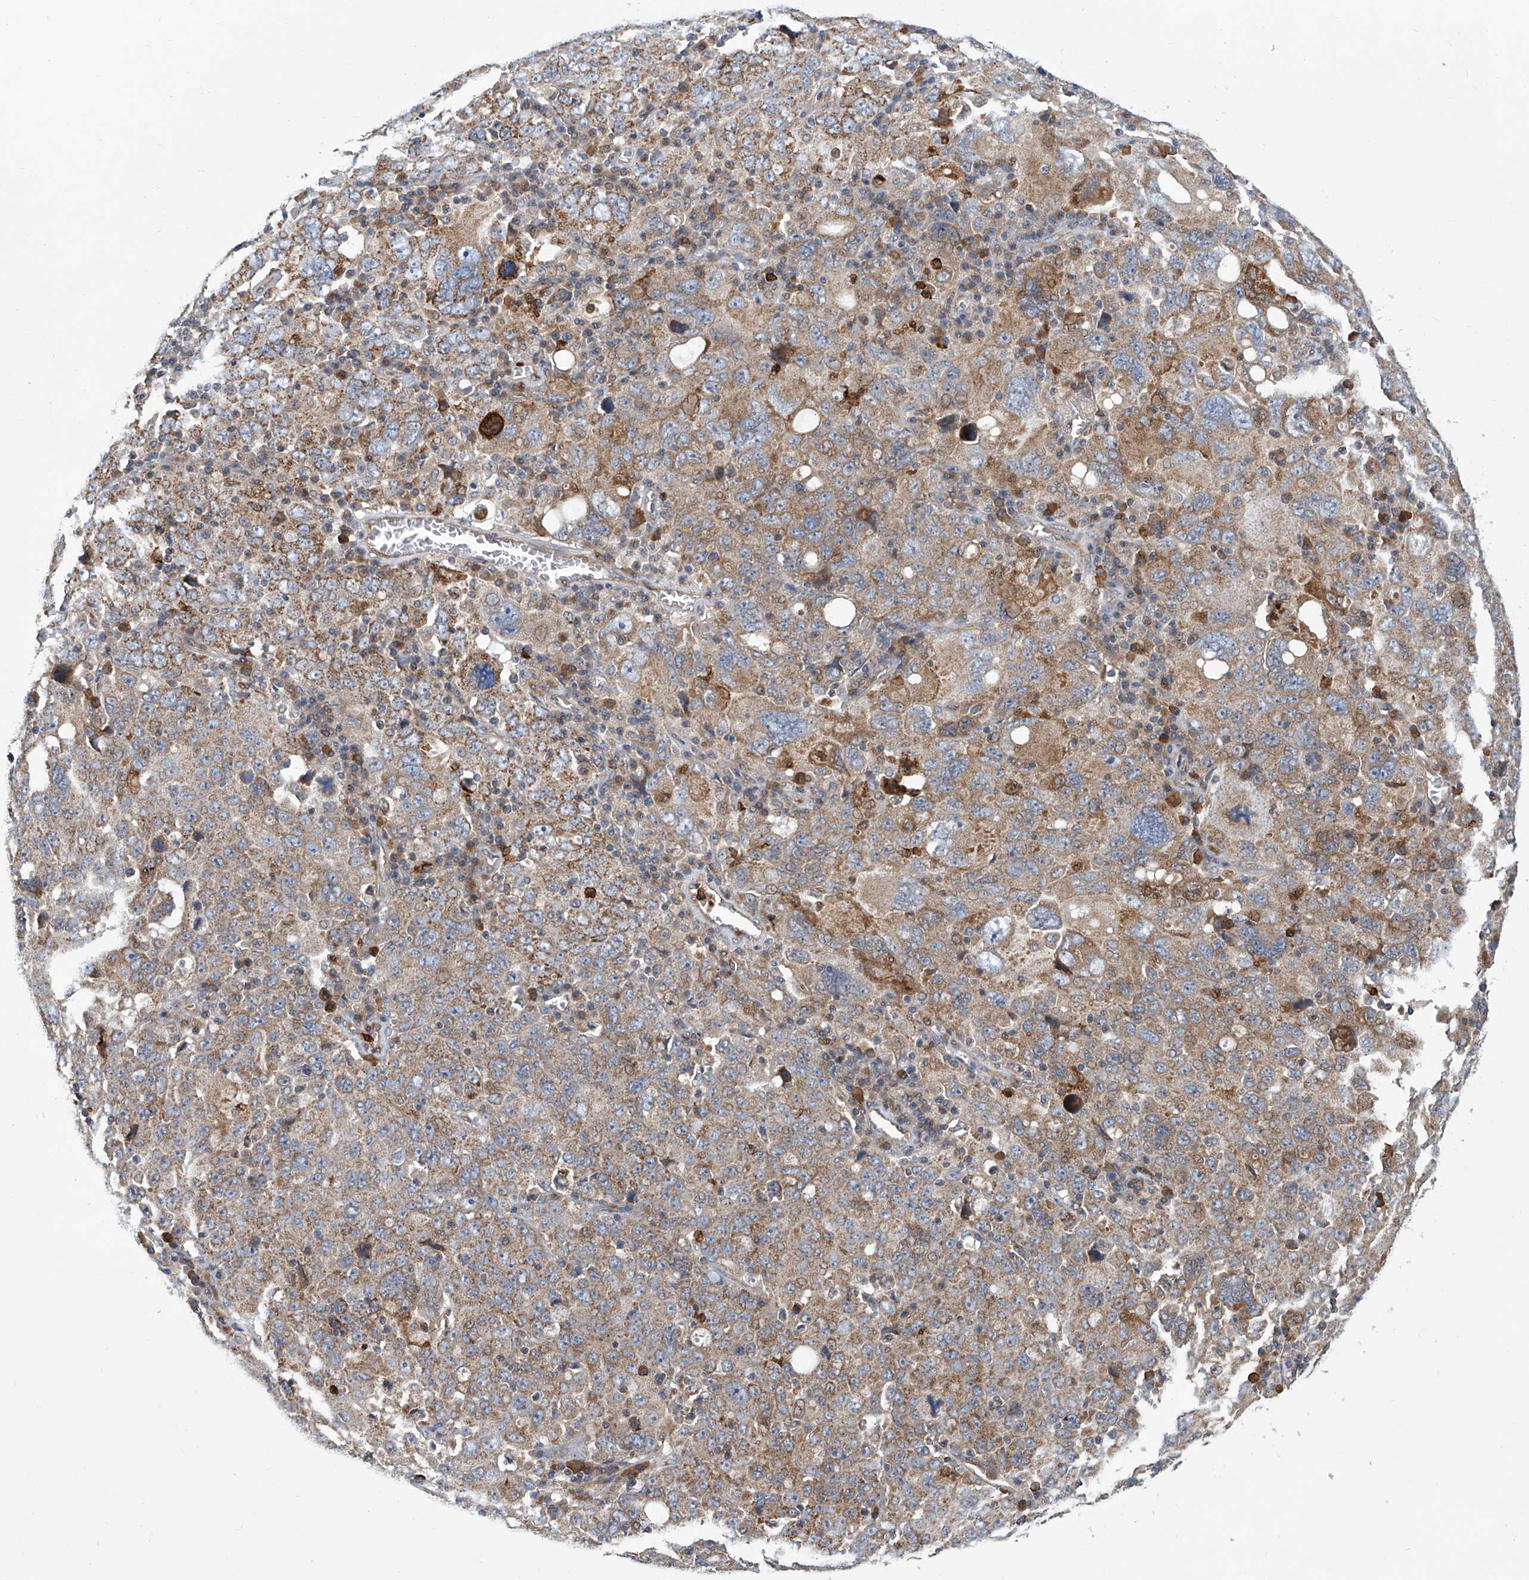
{"staining": {"intensity": "moderate", "quantity": ">75%", "location": "cytoplasmic/membranous"}, "tissue": "ovarian cancer", "cell_type": "Tumor cells", "image_type": "cancer", "snomed": [{"axis": "morphology", "description": "Carcinoma, endometroid"}, {"axis": "topography", "description": "Ovary"}], "caption": "The micrograph reveals staining of ovarian endometroid carcinoma, revealing moderate cytoplasmic/membranous protein positivity (brown color) within tumor cells. The staining was performed using DAB (3,3'-diaminobenzidine) to visualize the protein expression in brown, while the nuclei were stained in blue with hematoxylin (Magnification: 20x).", "gene": "EIF2D", "patient": {"sex": "female", "age": 62}}